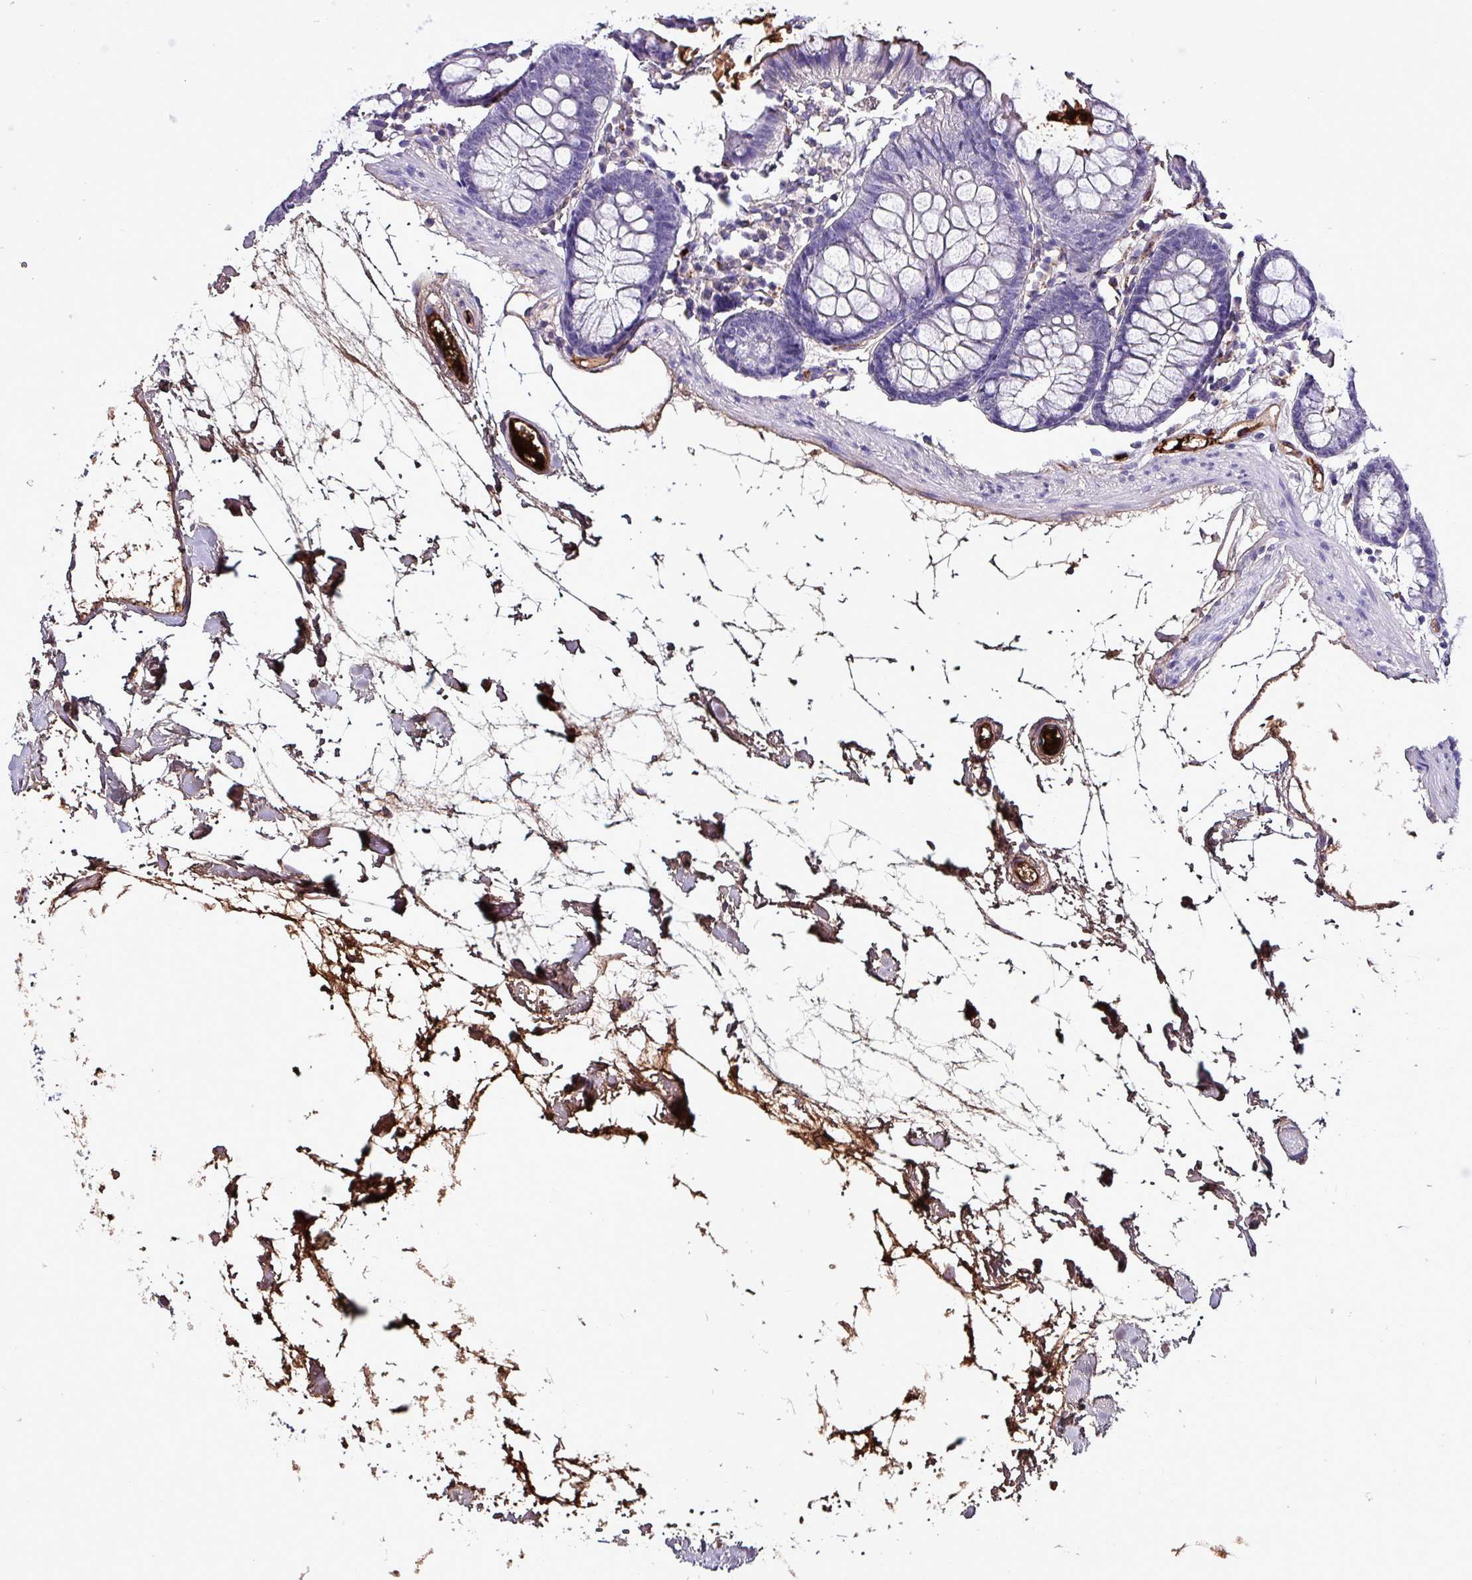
{"staining": {"intensity": "strong", "quantity": ">75%", "location": "cytoplasmic/membranous"}, "tissue": "colon", "cell_type": "Endothelial cells", "image_type": "normal", "snomed": [{"axis": "morphology", "description": "Normal tissue, NOS"}, {"axis": "topography", "description": "Colon"}], "caption": "Immunohistochemical staining of benign human colon displays strong cytoplasmic/membranous protein positivity in approximately >75% of endothelial cells.", "gene": "HPR", "patient": {"sex": "female", "age": 84}}